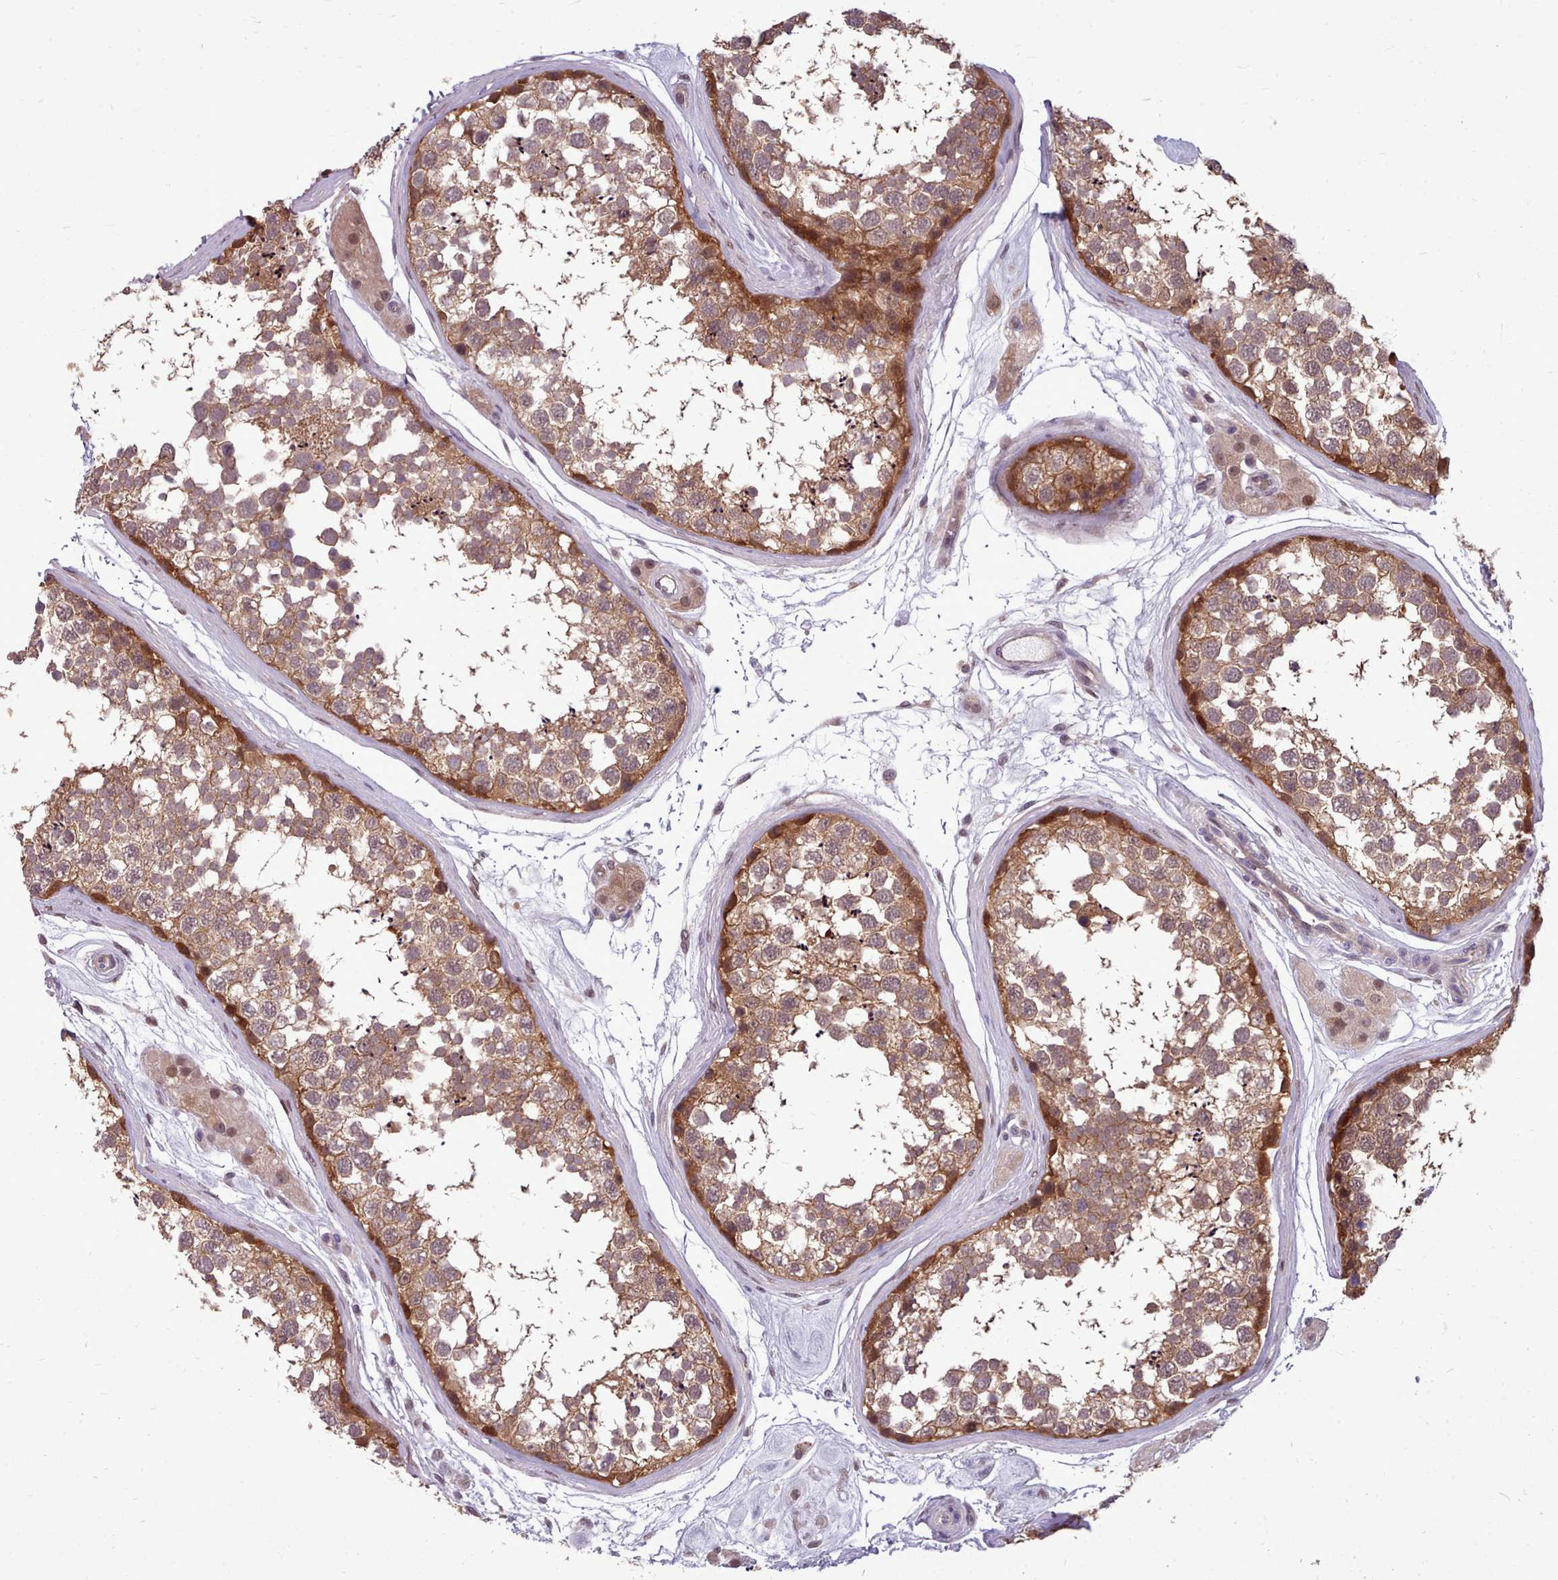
{"staining": {"intensity": "moderate", "quantity": ">75%", "location": "cytoplasmic/membranous,nuclear"}, "tissue": "testis", "cell_type": "Cells in seminiferous ducts", "image_type": "normal", "snomed": [{"axis": "morphology", "description": "Normal tissue, NOS"}, {"axis": "topography", "description": "Testis"}], "caption": "Normal testis was stained to show a protein in brown. There is medium levels of moderate cytoplasmic/membranous,nuclear staining in approximately >75% of cells in seminiferous ducts. The staining was performed using DAB (3,3'-diaminobenzidine) to visualize the protein expression in brown, while the nuclei were stained in blue with hematoxylin (Magnification: 20x).", "gene": "AHCY", "patient": {"sex": "male", "age": 56}}